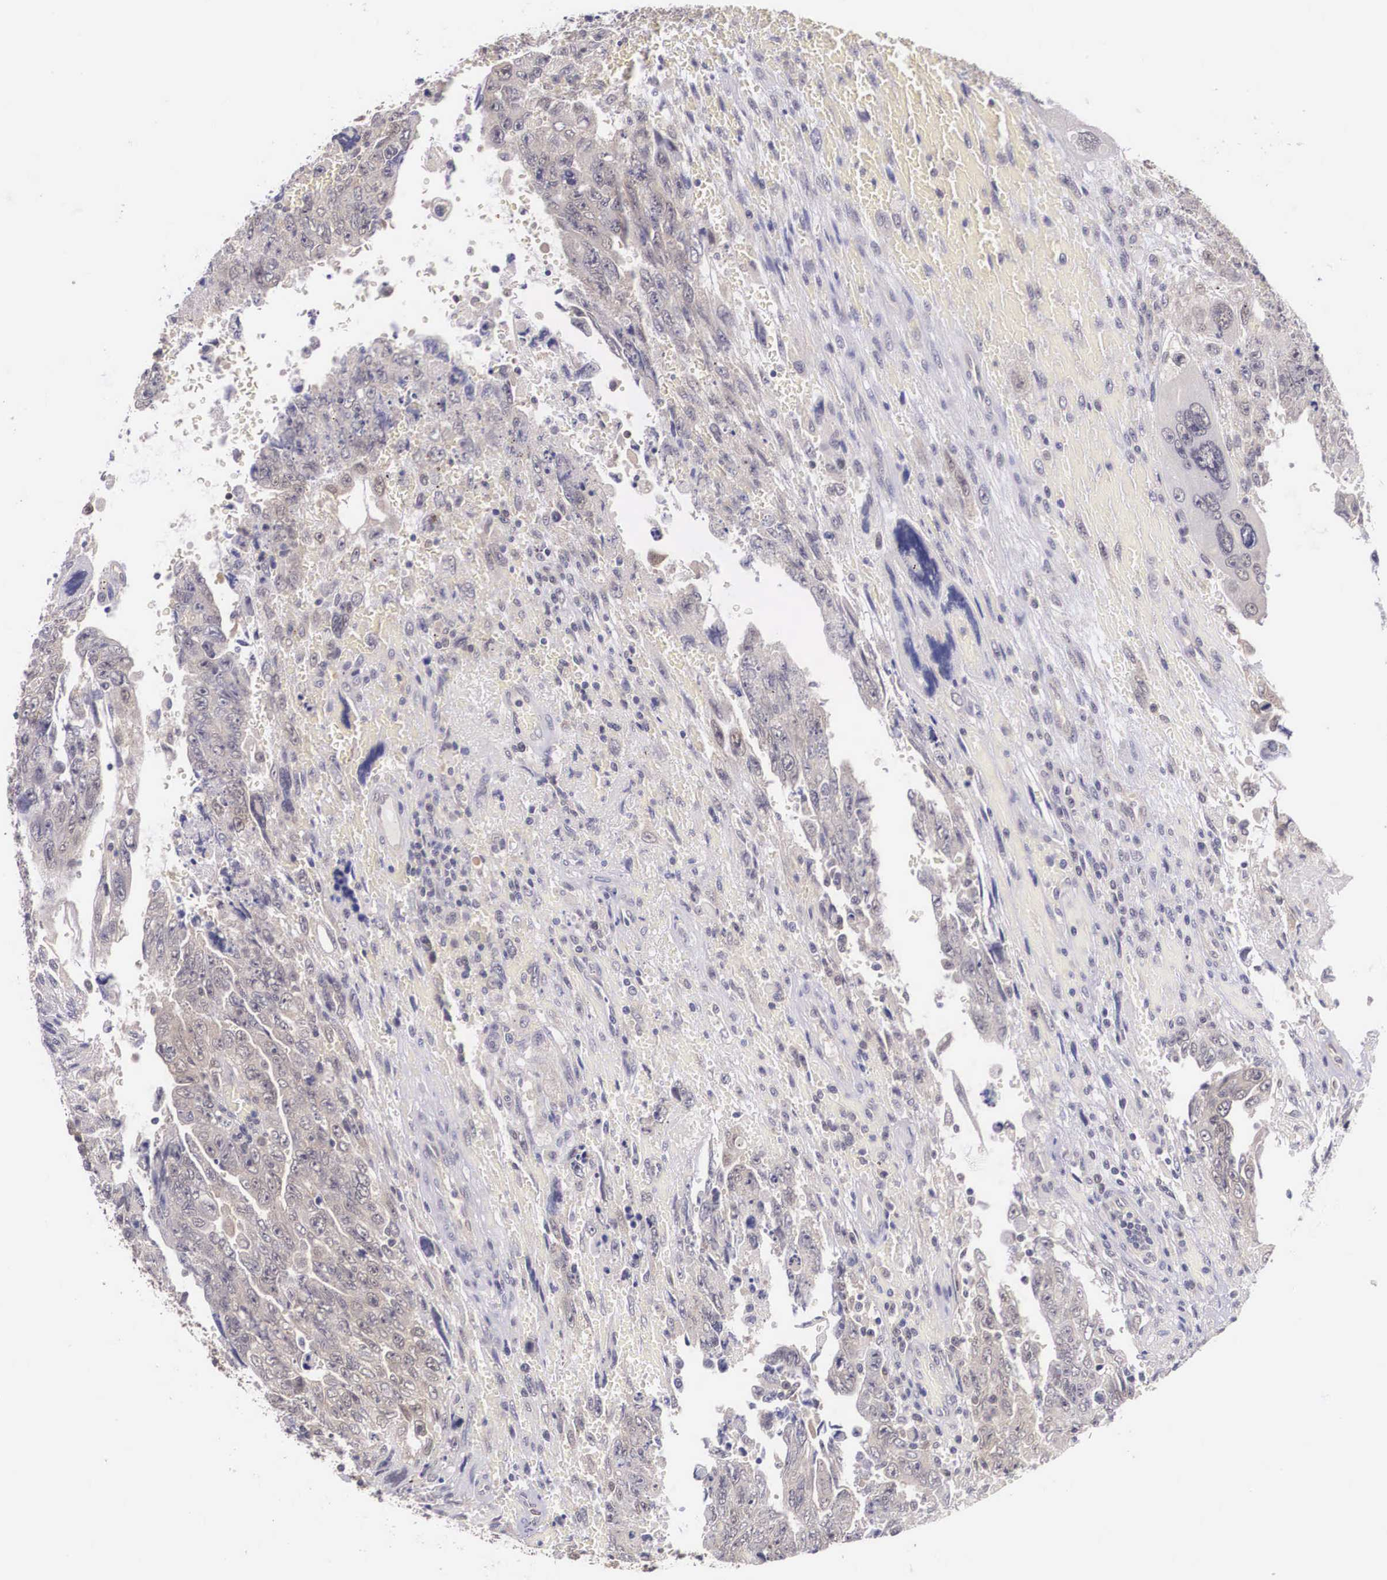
{"staining": {"intensity": "weak", "quantity": "25%-75%", "location": "cytoplasmic/membranous"}, "tissue": "testis cancer", "cell_type": "Tumor cells", "image_type": "cancer", "snomed": [{"axis": "morphology", "description": "Carcinoma, Embryonal, NOS"}, {"axis": "topography", "description": "Testis"}], "caption": "Human embryonal carcinoma (testis) stained with a protein marker reveals weak staining in tumor cells.", "gene": "IGBP1", "patient": {"sex": "male", "age": 28}}